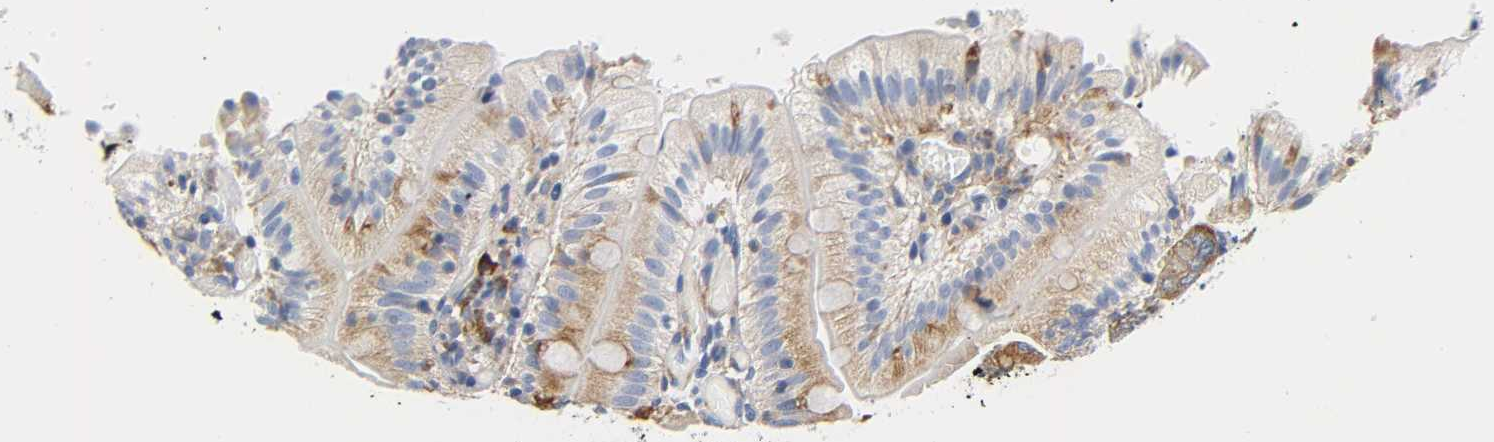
{"staining": {"intensity": "strong", "quantity": ">75%", "location": "cytoplasmic/membranous"}, "tissue": "small intestine", "cell_type": "Glandular cells", "image_type": "normal", "snomed": [{"axis": "morphology", "description": "Normal tissue, NOS"}, {"axis": "topography", "description": "Small intestine"}], "caption": "Immunohistochemical staining of normal human small intestine exhibits high levels of strong cytoplasmic/membranous staining in approximately >75% of glandular cells. The protein of interest is stained brown, and the nuclei are stained in blue (DAB IHC with brightfield microscopy, high magnification).", "gene": "REL", "patient": {"sex": "male", "age": 71}}